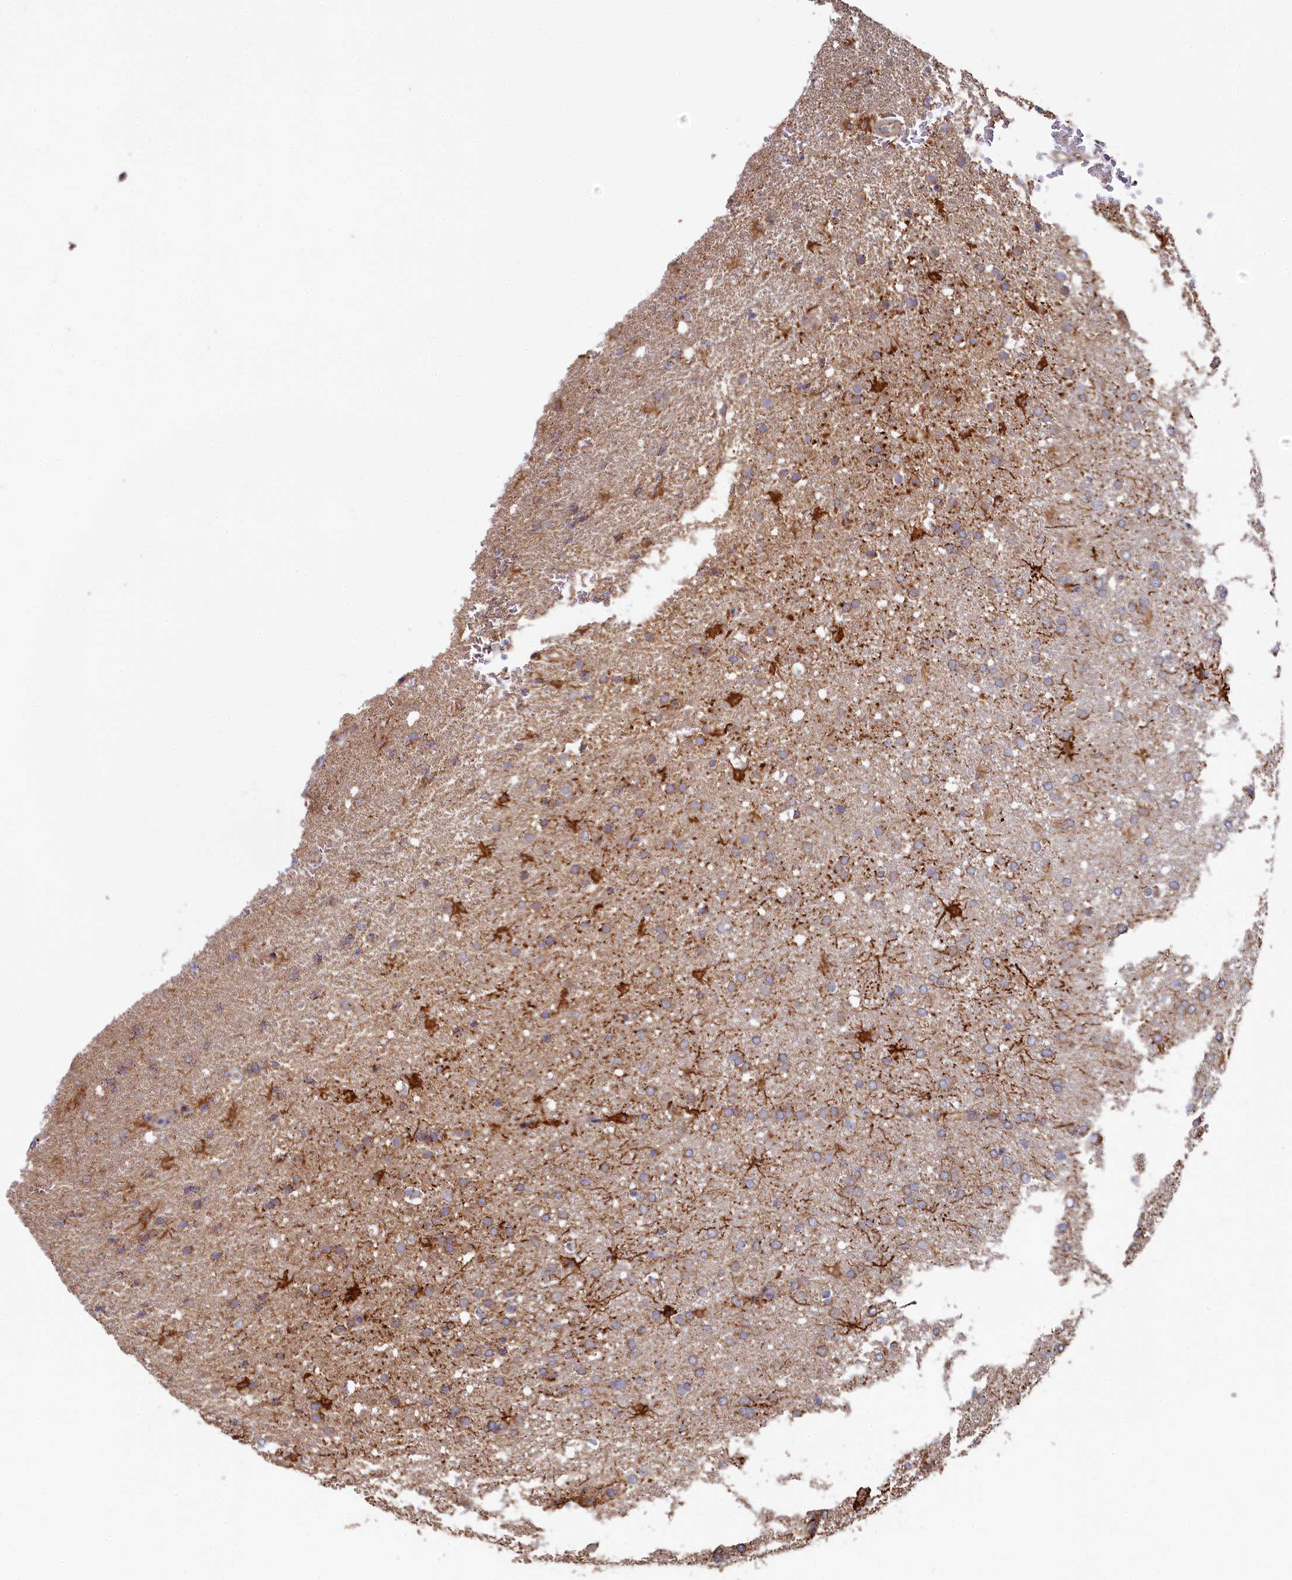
{"staining": {"intensity": "moderate", "quantity": ">75%", "location": "cytoplasmic/membranous"}, "tissue": "glioma", "cell_type": "Tumor cells", "image_type": "cancer", "snomed": [{"axis": "morphology", "description": "Glioma, malignant, High grade"}, {"axis": "topography", "description": "Brain"}], "caption": "Glioma stained with immunohistochemistry (IHC) reveals moderate cytoplasmic/membranous expression in approximately >75% of tumor cells.", "gene": "HAUS2", "patient": {"sex": "male", "age": 72}}